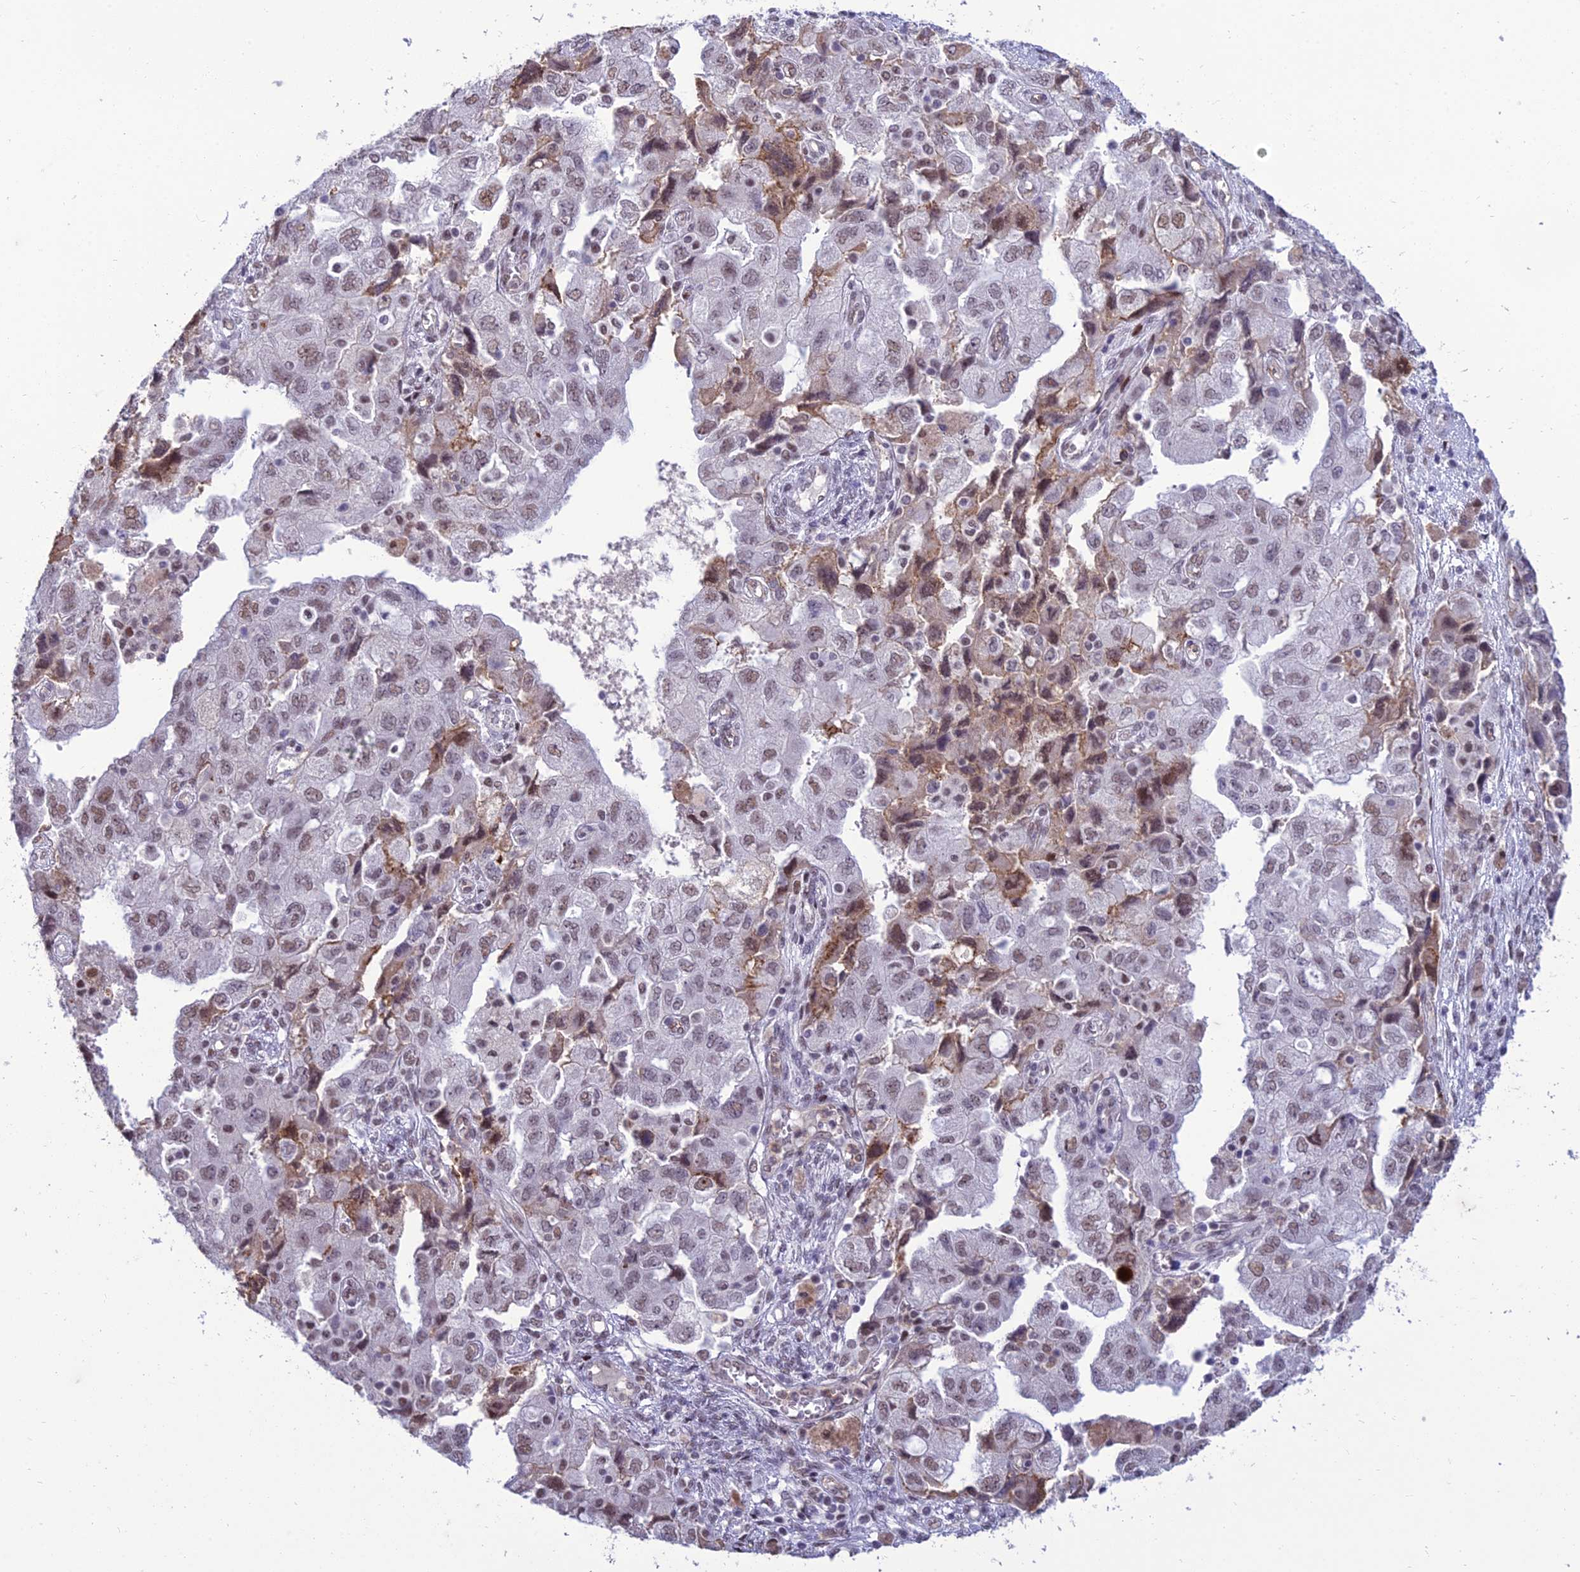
{"staining": {"intensity": "weak", "quantity": "25%-75%", "location": "nuclear"}, "tissue": "ovarian cancer", "cell_type": "Tumor cells", "image_type": "cancer", "snomed": [{"axis": "morphology", "description": "Carcinoma, NOS"}, {"axis": "morphology", "description": "Cystadenocarcinoma, serous, NOS"}, {"axis": "topography", "description": "Ovary"}], "caption": "Immunohistochemical staining of human ovarian serous cystadenocarcinoma reveals low levels of weak nuclear protein positivity in approximately 25%-75% of tumor cells. (DAB = brown stain, brightfield microscopy at high magnification).", "gene": "RANBP3", "patient": {"sex": "female", "age": 69}}